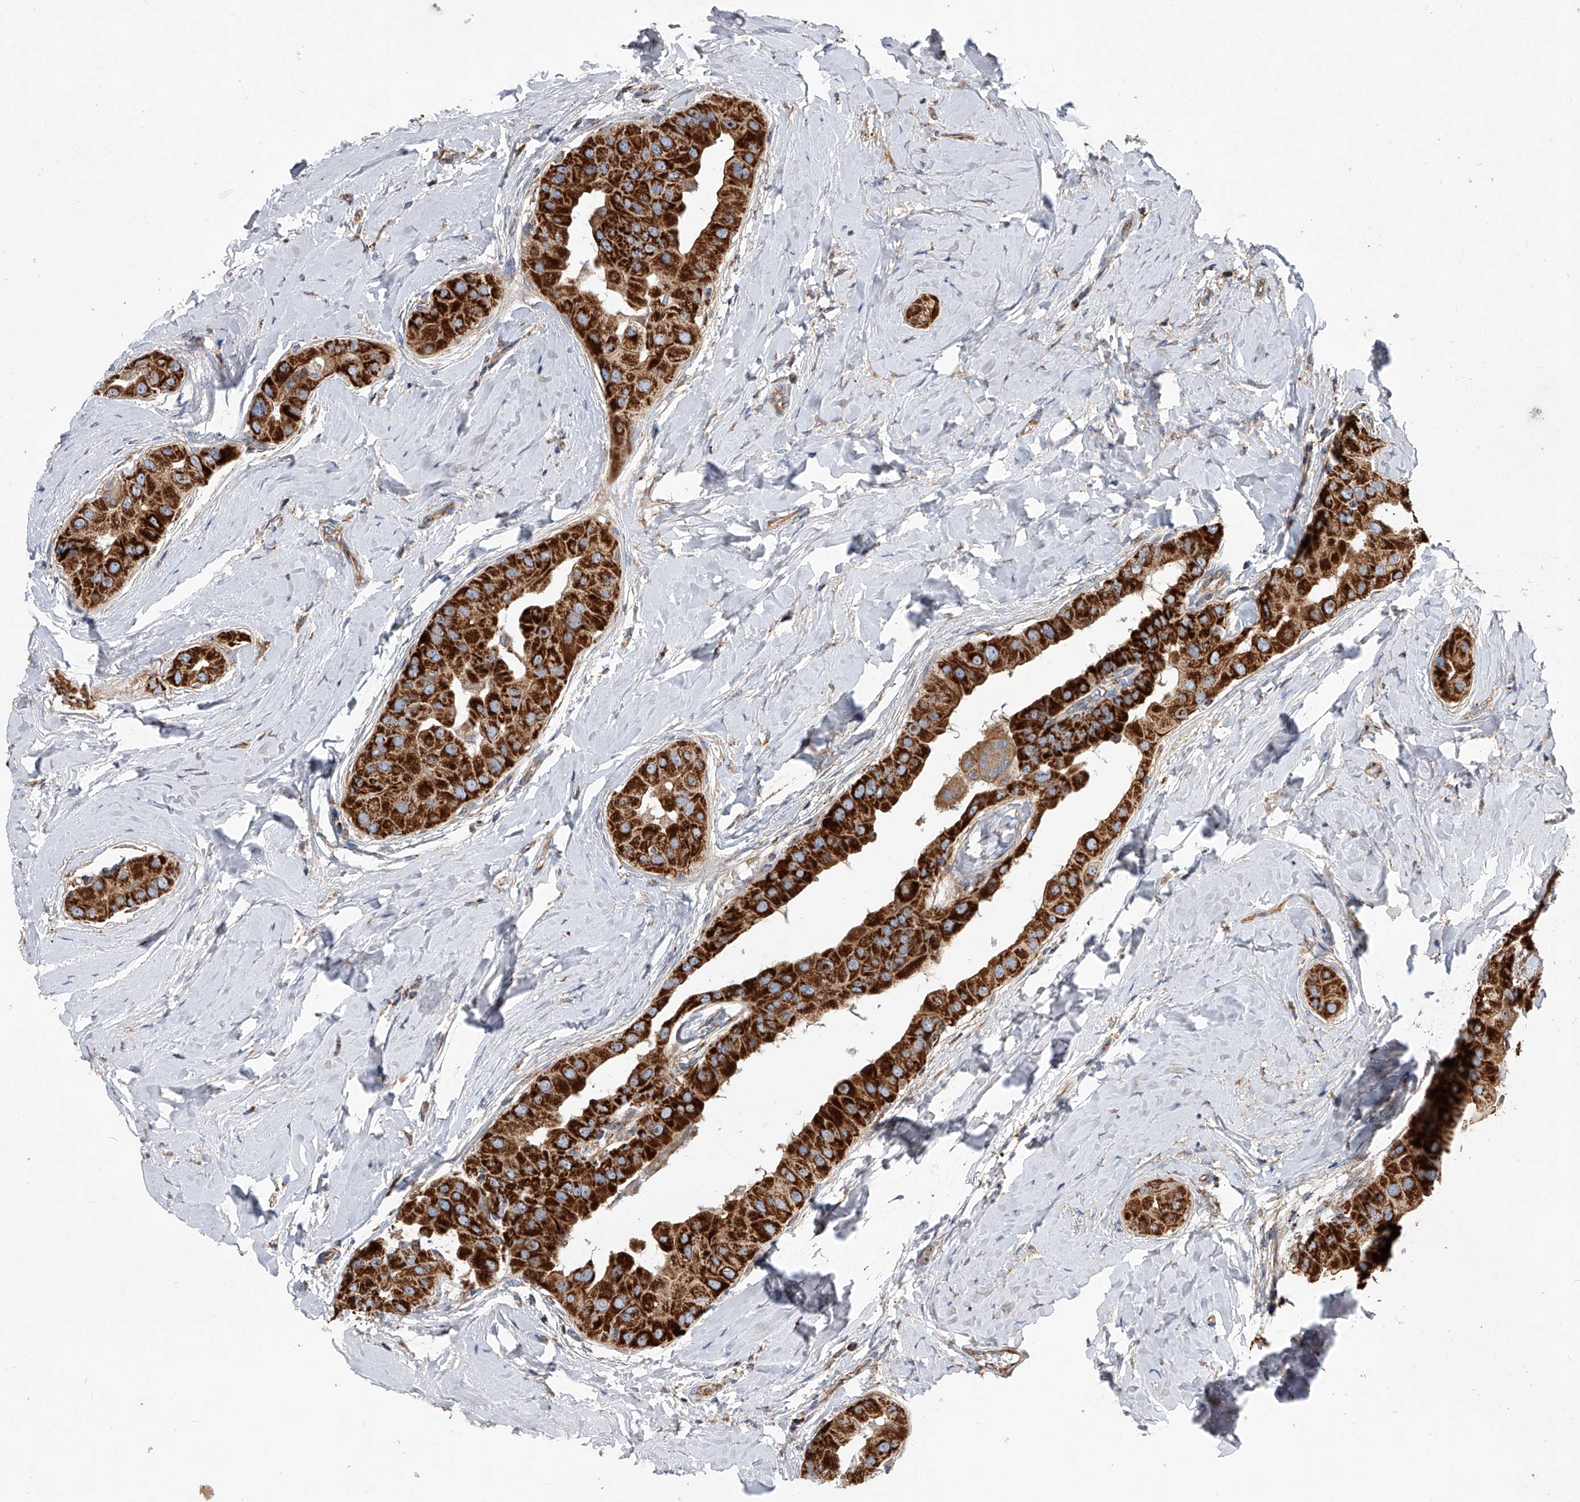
{"staining": {"intensity": "strong", "quantity": ">75%", "location": "cytoplasmic/membranous"}, "tissue": "thyroid cancer", "cell_type": "Tumor cells", "image_type": "cancer", "snomed": [{"axis": "morphology", "description": "Papillary adenocarcinoma, NOS"}, {"axis": "topography", "description": "Thyroid gland"}], "caption": "Protein expression analysis of human thyroid papillary adenocarcinoma reveals strong cytoplasmic/membranous expression in approximately >75% of tumor cells.", "gene": "PDSS2", "patient": {"sex": "male", "age": 33}}